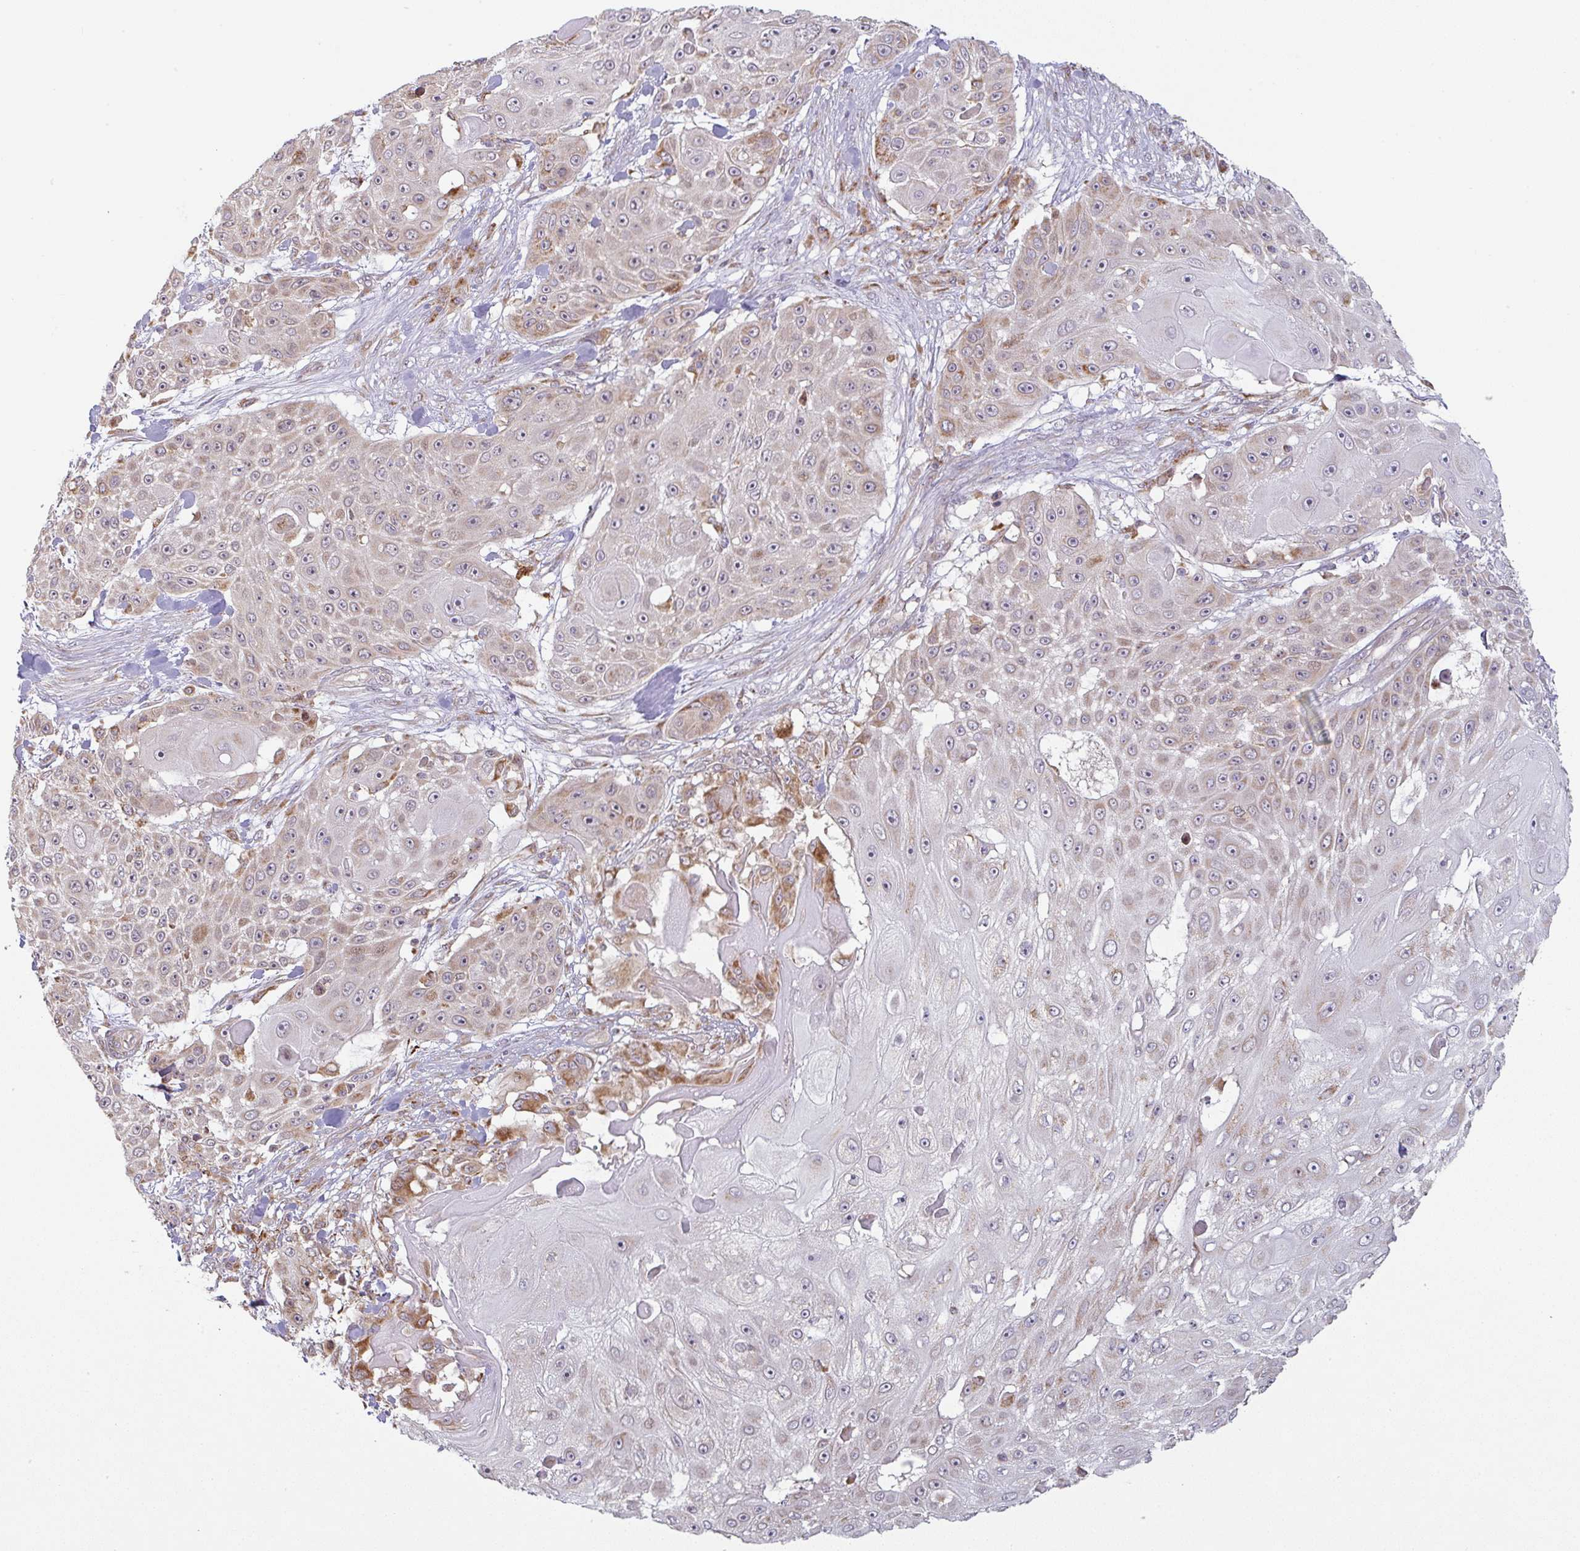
{"staining": {"intensity": "moderate", "quantity": "25%-75%", "location": "cytoplasmic/membranous"}, "tissue": "skin cancer", "cell_type": "Tumor cells", "image_type": "cancer", "snomed": [{"axis": "morphology", "description": "Squamous cell carcinoma, NOS"}, {"axis": "topography", "description": "Skin"}], "caption": "Immunohistochemical staining of squamous cell carcinoma (skin) reveals medium levels of moderate cytoplasmic/membranous protein positivity in approximately 25%-75% of tumor cells.", "gene": "MOB1A", "patient": {"sex": "female", "age": 86}}